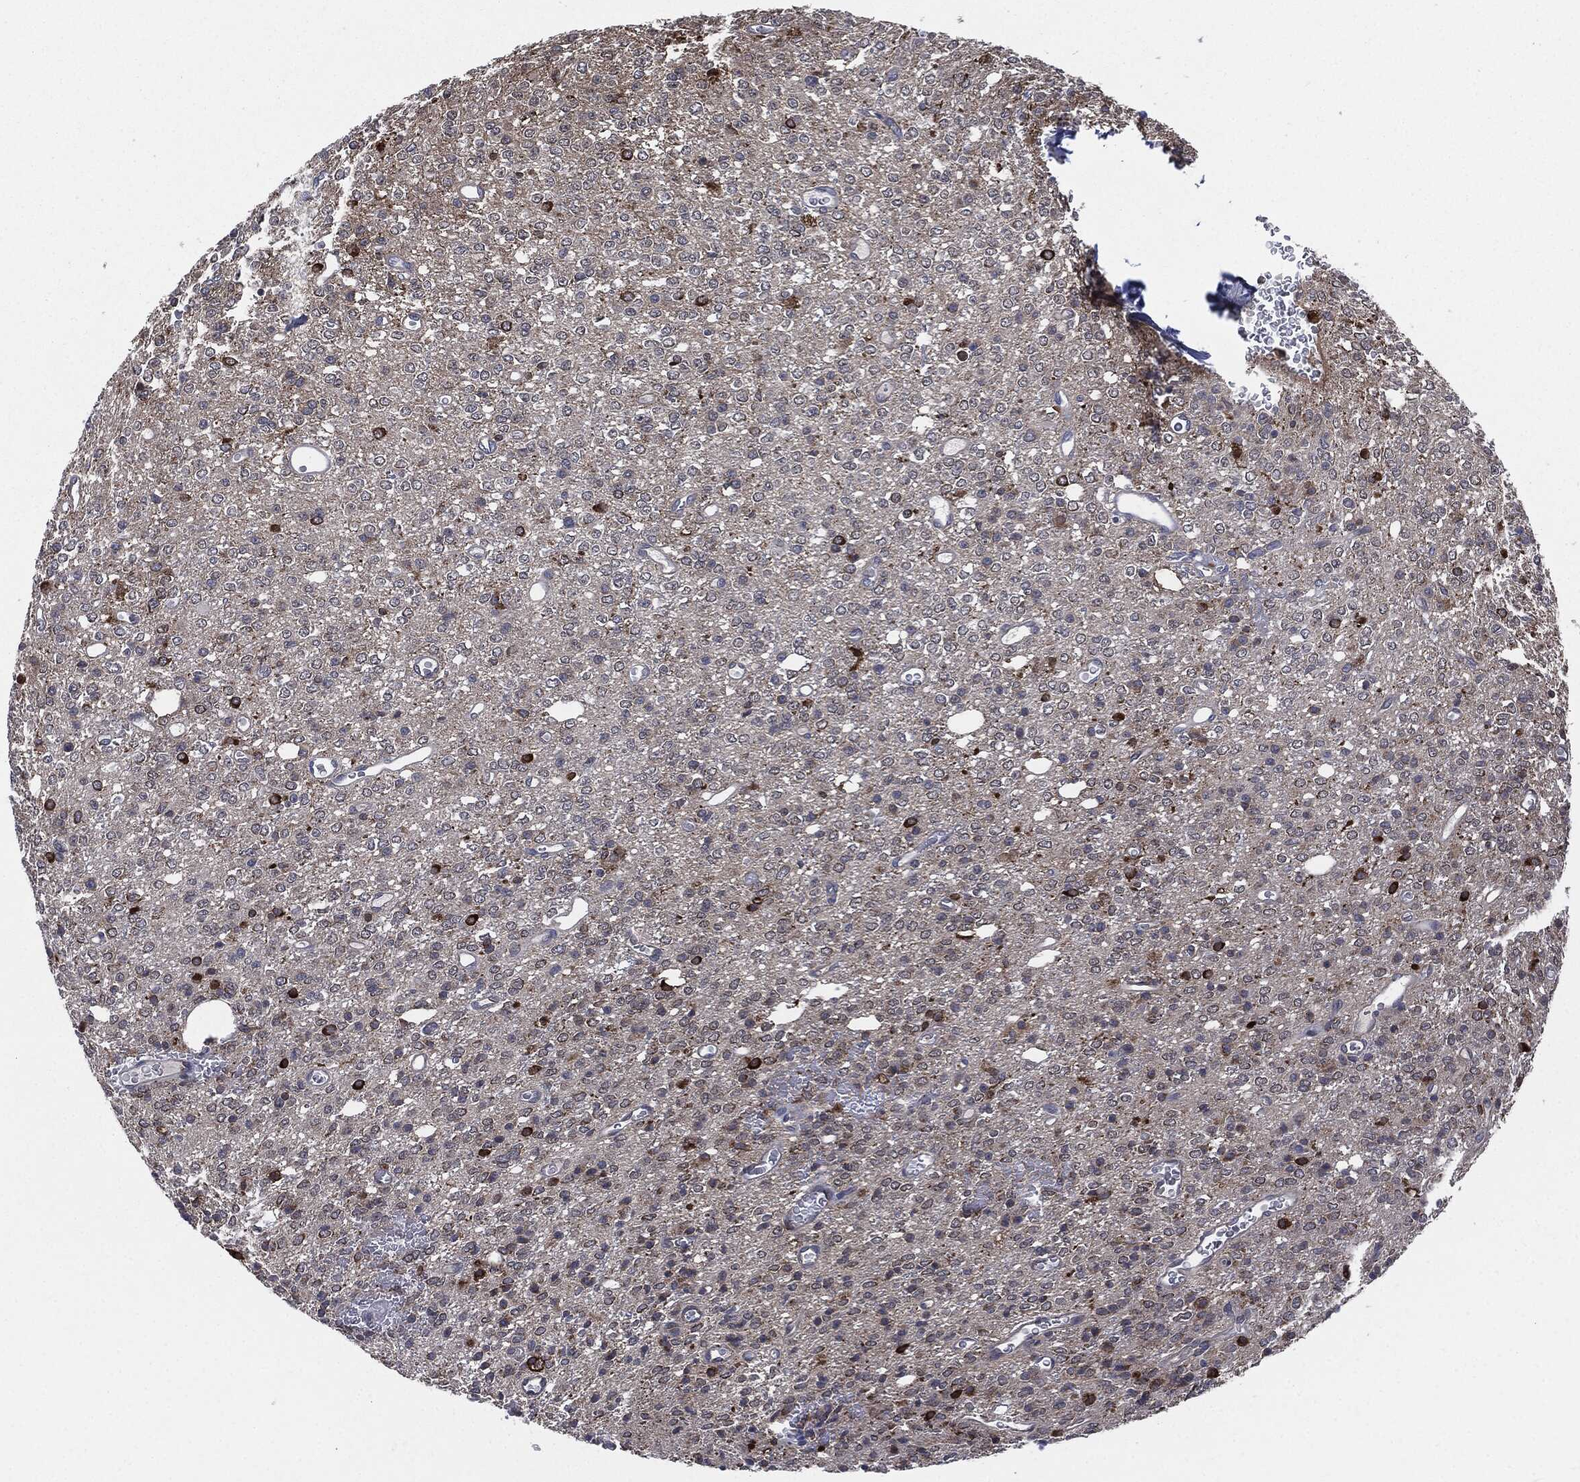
{"staining": {"intensity": "negative", "quantity": "none", "location": "none"}, "tissue": "glioma", "cell_type": "Tumor cells", "image_type": "cancer", "snomed": [{"axis": "morphology", "description": "Glioma, malignant, Low grade"}, {"axis": "topography", "description": "Brain"}], "caption": "IHC photomicrograph of human malignant low-grade glioma stained for a protein (brown), which demonstrates no positivity in tumor cells.", "gene": "TMEM11", "patient": {"sex": "female", "age": 45}}